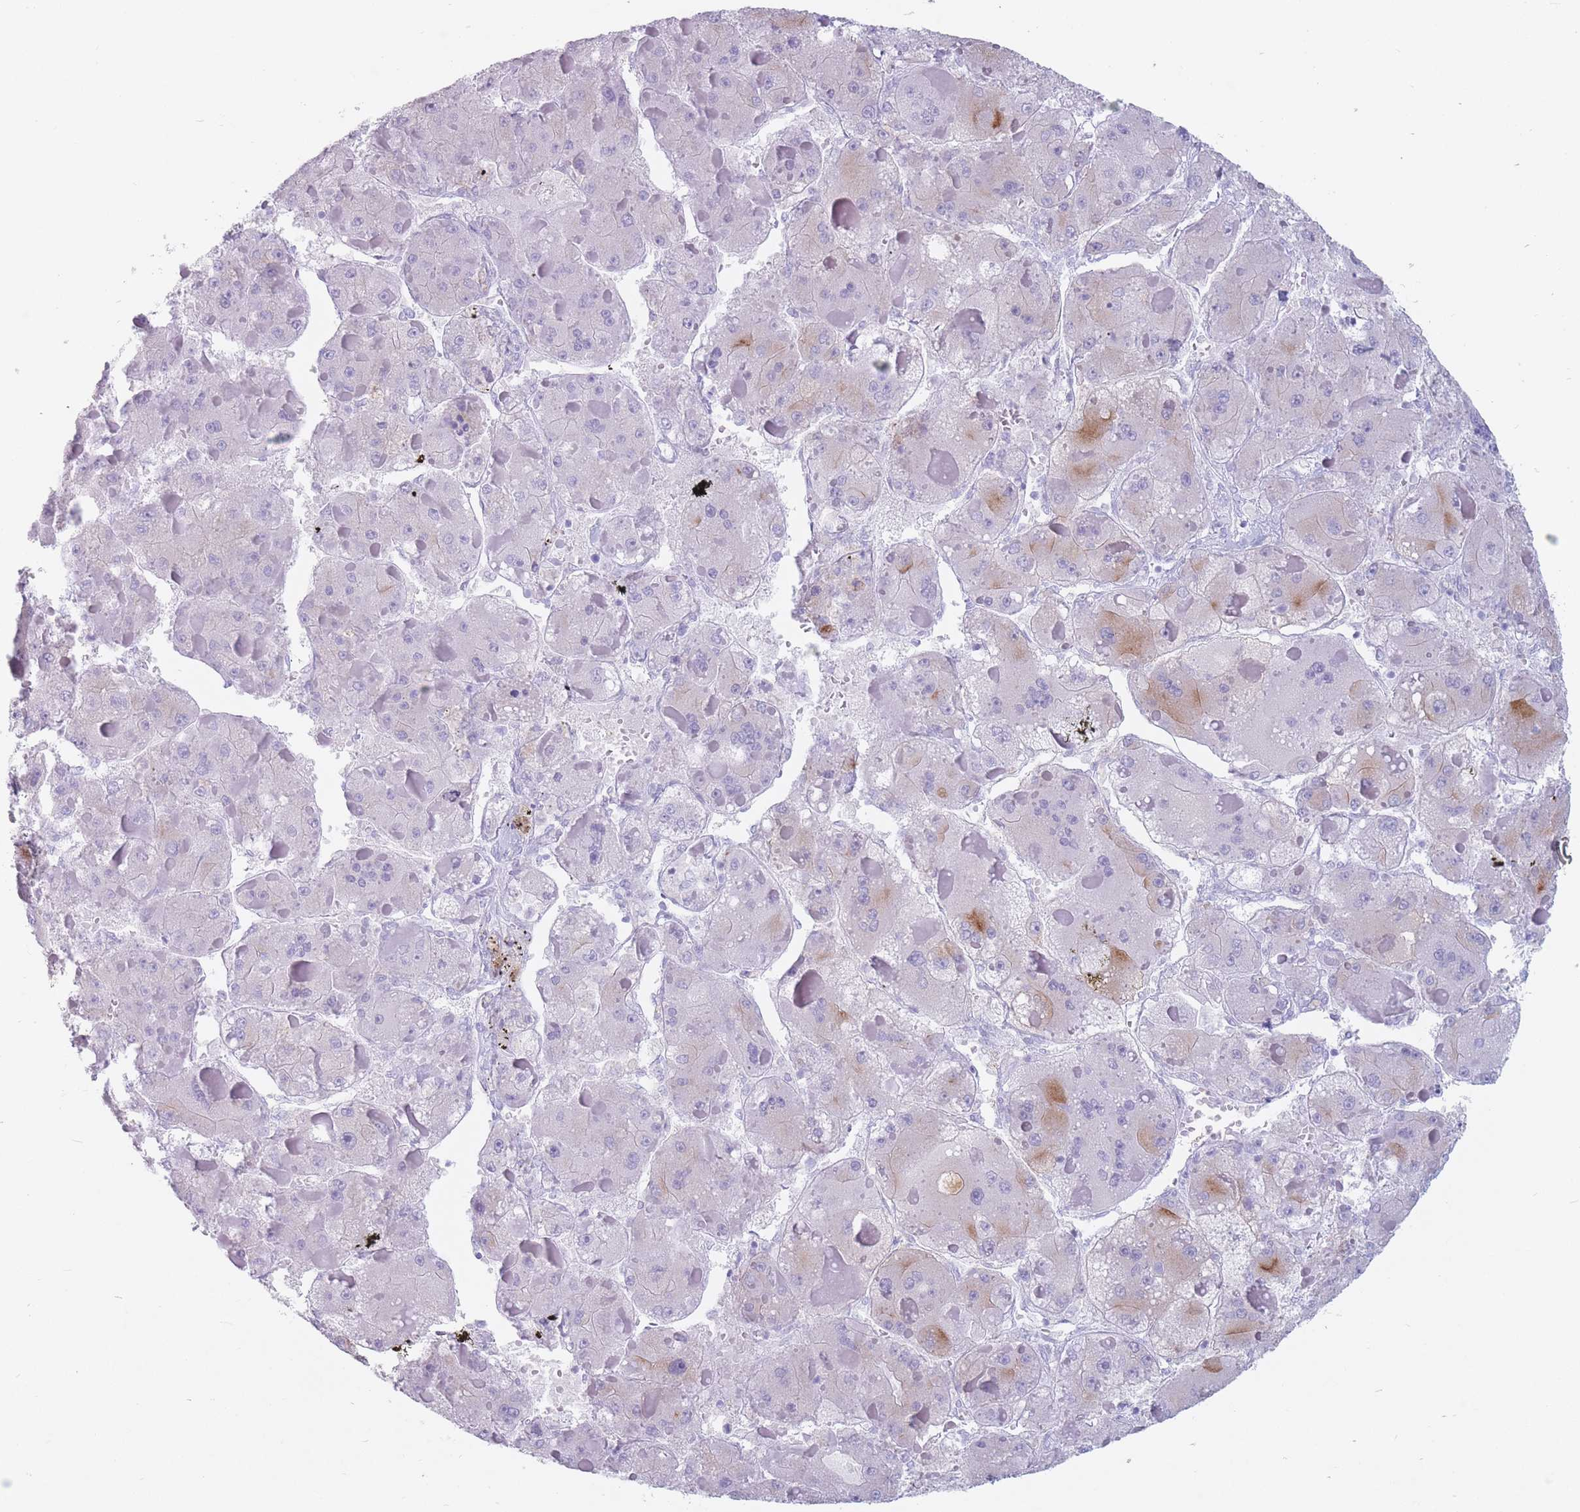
{"staining": {"intensity": "moderate", "quantity": "<25%", "location": "cytoplasmic/membranous"}, "tissue": "liver cancer", "cell_type": "Tumor cells", "image_type": "cancer", "snomed": [{"axis": "morphology", "description": "Carcinoma, Hepatocellular, NOS"}, {"axis": "topography", "description": "Liver"}], "caption": "The immunohistochemical stain labels moderate cytoplasmic/membranous expression in tumor cells of hepatocellular carcinoma (liver) tissue. (brown staining indicates protein expression, while blue staining denotes nuclei).", "gene": "ST3GAL5", "patient": {"sex": "female", "age": 73}}